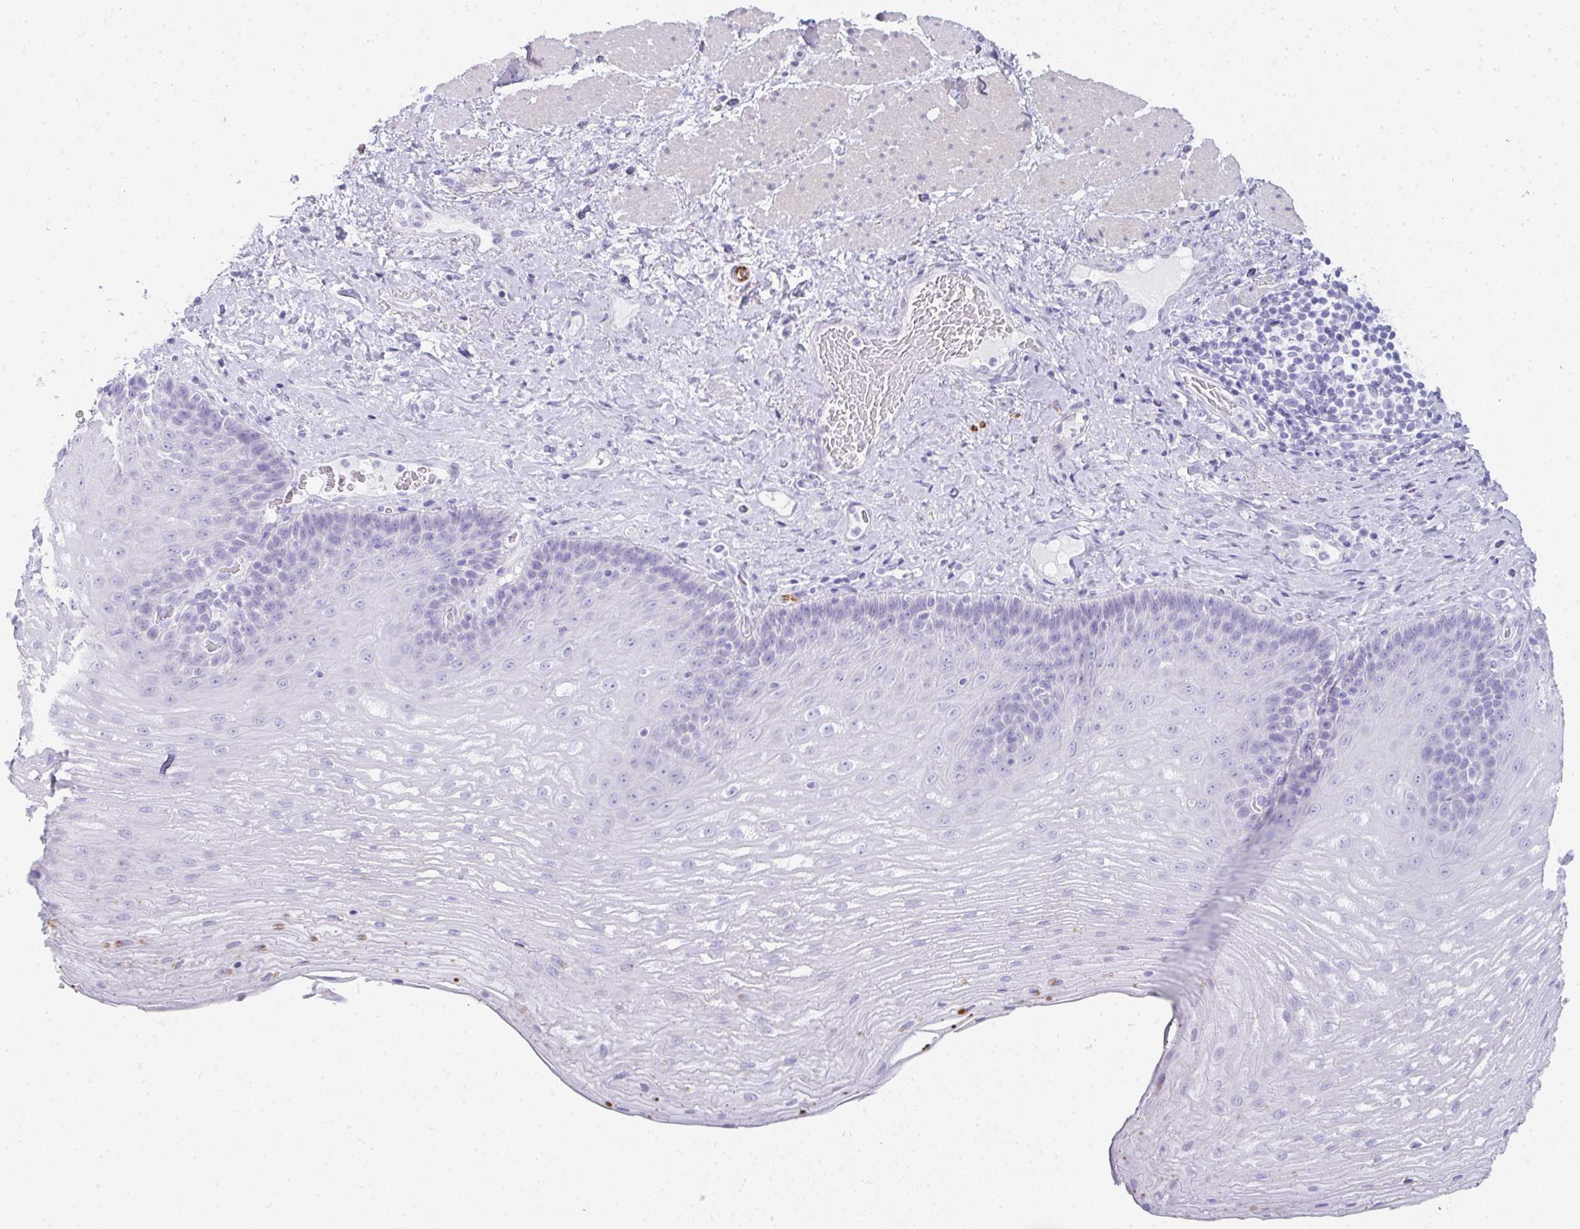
{"staining": {"intensity": "negative", "quantity": "none", "location": "none"}, "tissue": "esophagus", "cell_type": "Squamous epithelial cells", "image_type": "normal", "snomed": [{"axis": "morphology", "description": "Normal tissue, NOS"}, {"axis": "topography", "description": "Esophagus"}], "caption": "Immunohistochemistry micrograph of benign esophagus stained for a protein (brown), which exhibits no positivity in squamous epithelial cells. Nuclei are stained in blue.", "gene": "PRND", "patient": {"sex": "male", "age": 62}}